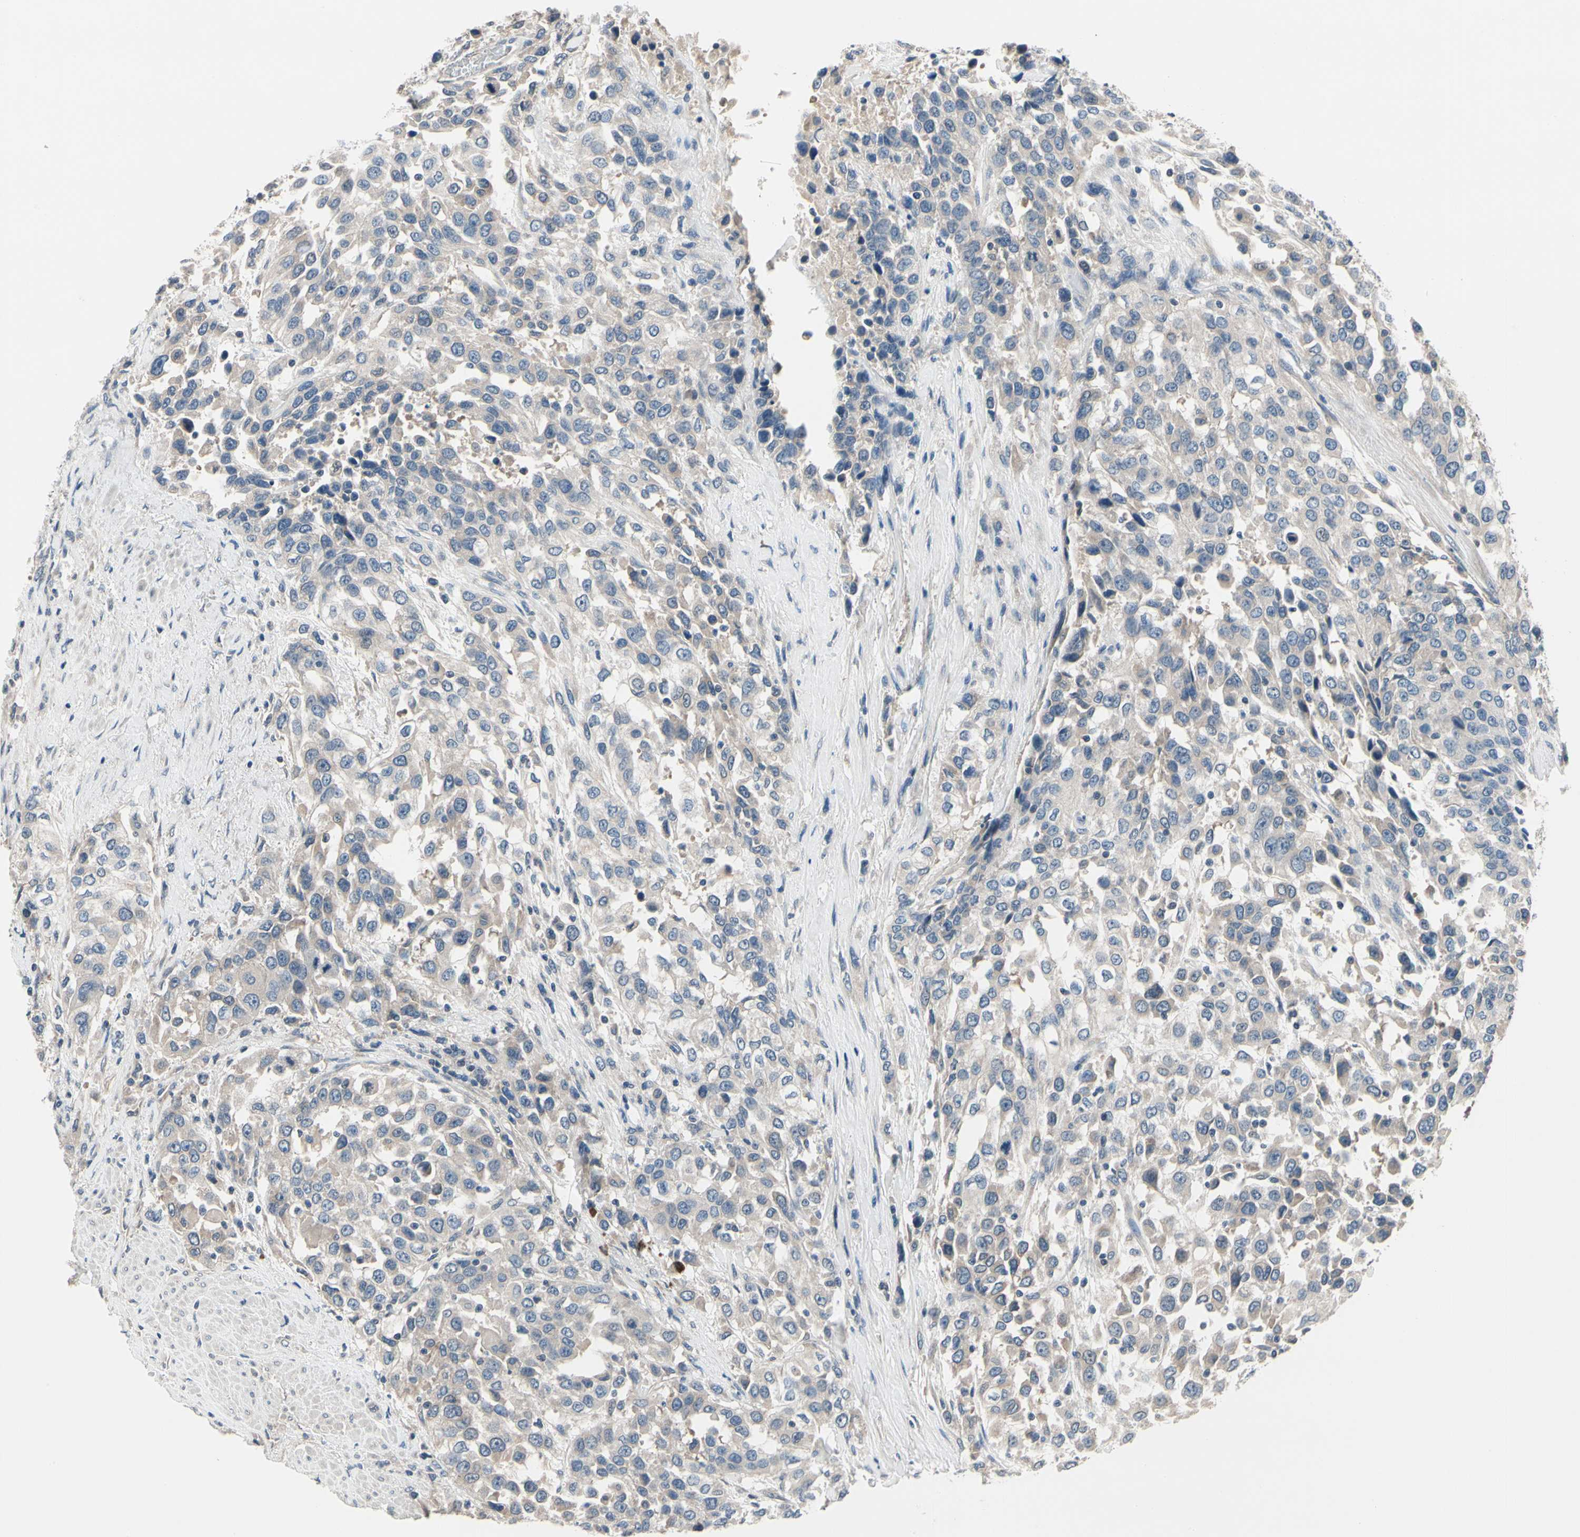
{"staining": {"intensity": "weak", "quantity": "25%-75%", "location": "cytoplasmic/membranous"}, "tissue": "urothelial cancer", "cell_type": "Tumor cells", "image_type": "cancer", "snomed": [{"axis": "morphology", "description": "Urothelial carcinoma, High grade"}, {"axis": "topography", "description": "Urinary bladder"}], "caption": "Tumor cells show low levels of weak cytoplasmic/membranous staining in about 25%-75% of cells in human urothelial carcinoma (high-grade). Using DAB (brown) and hematoxylin (blue) stains, captured at high magnification using brightfield microscopy.", "gene": "SELENOK", "patient": {"sex": "female", "age": 80}}